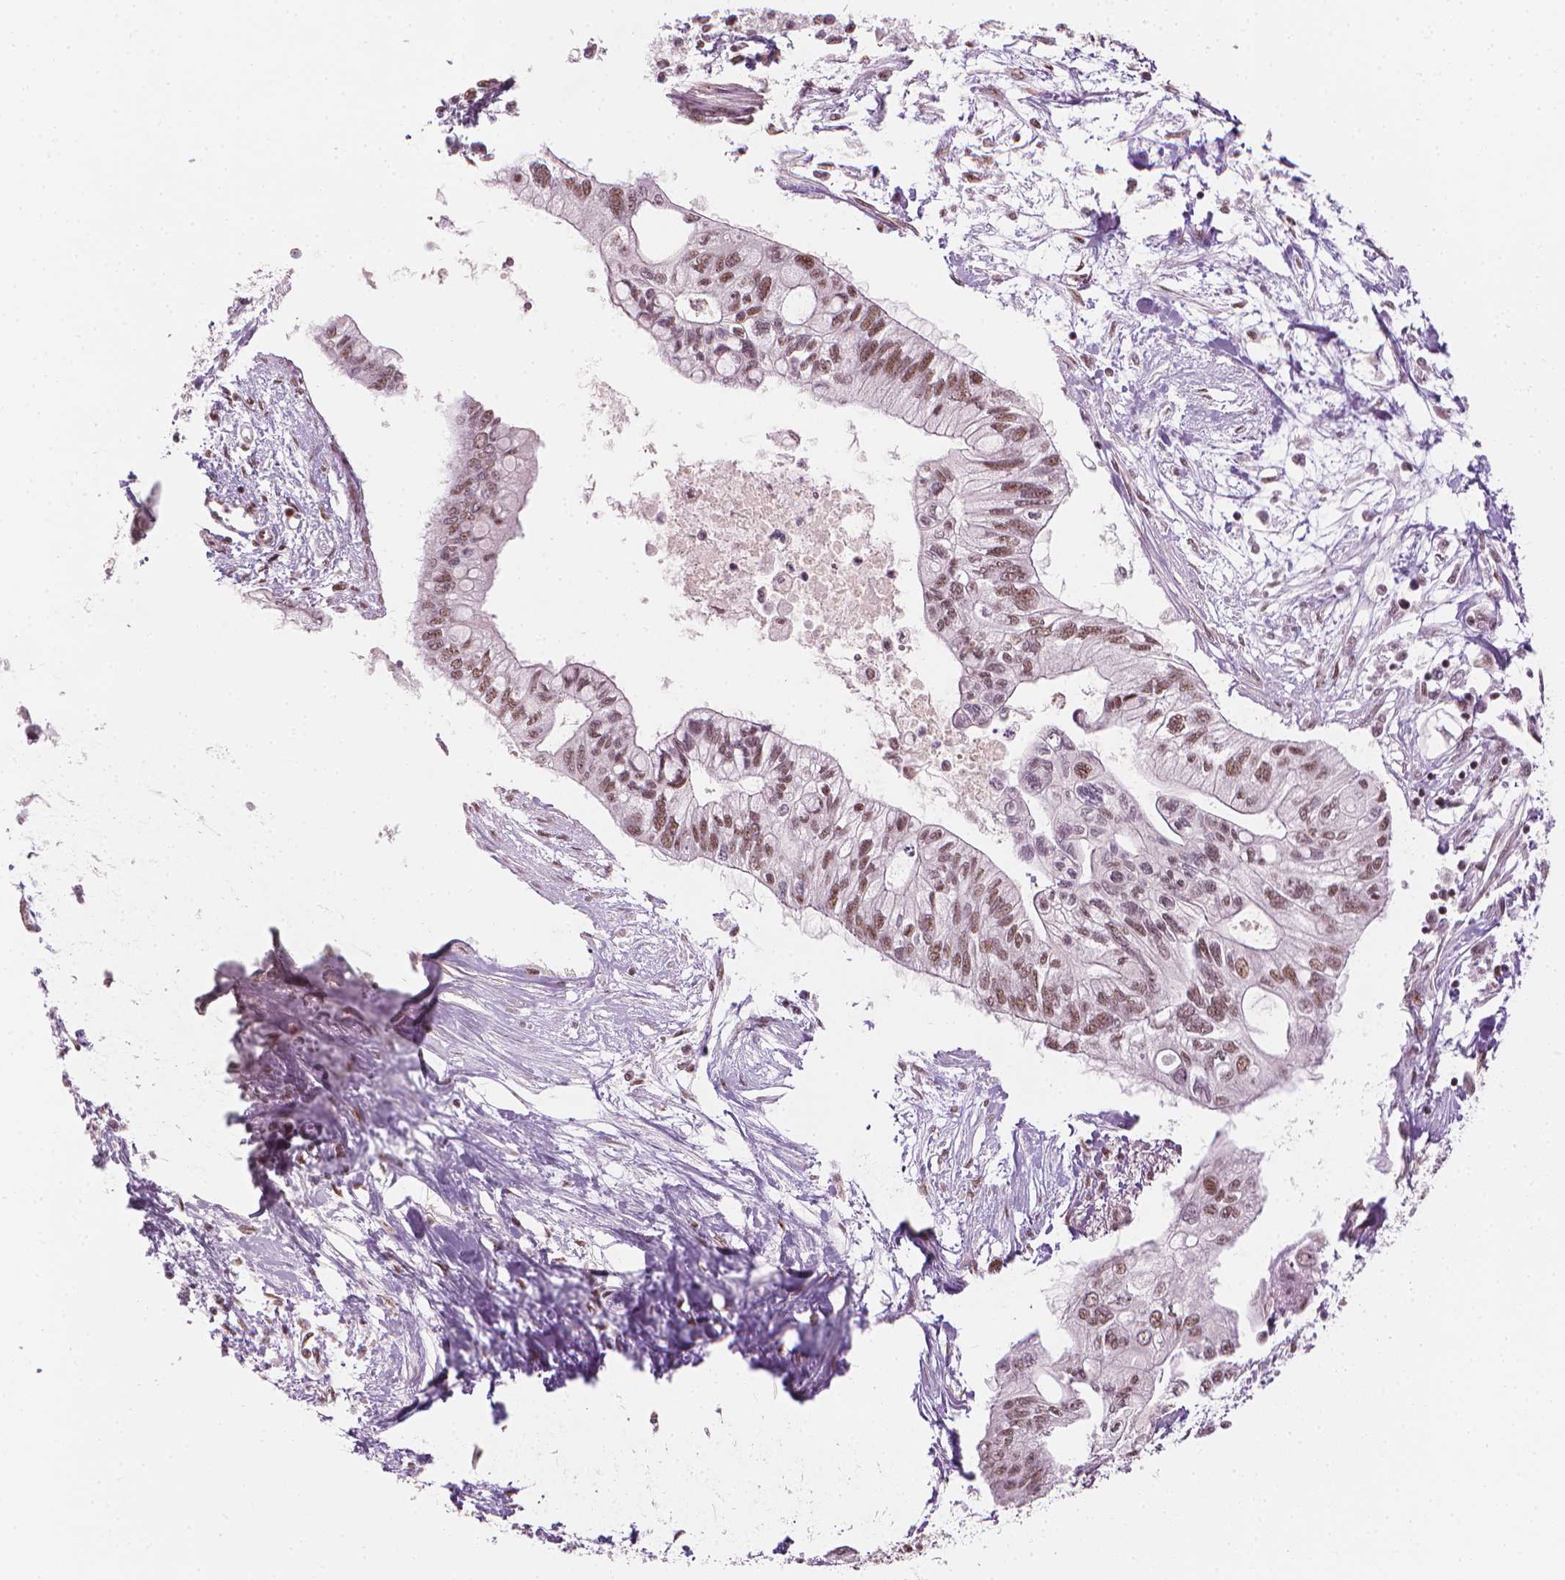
{"staining": {"intensity": "moderate", "quantity": ">75%", "location": "nuclear"}, "tissue": "pancreatic cancer", "cell_type": "Tumor cells", "image_type": "cancer", "snomed": [{"axis": "morphology", "description": "Adenocarcinoma, NOS"}, {"axis": "topography", "description": "Pancreas"}], "caption": "Adenocarcinoma (pancreatic) was stained to show a protein in brown. There is medium levels of moderate nuclear staining in approximately >75% of tumor cells.", "gene": "ELF2", "patient": {"sex": "female", "age": 77}}